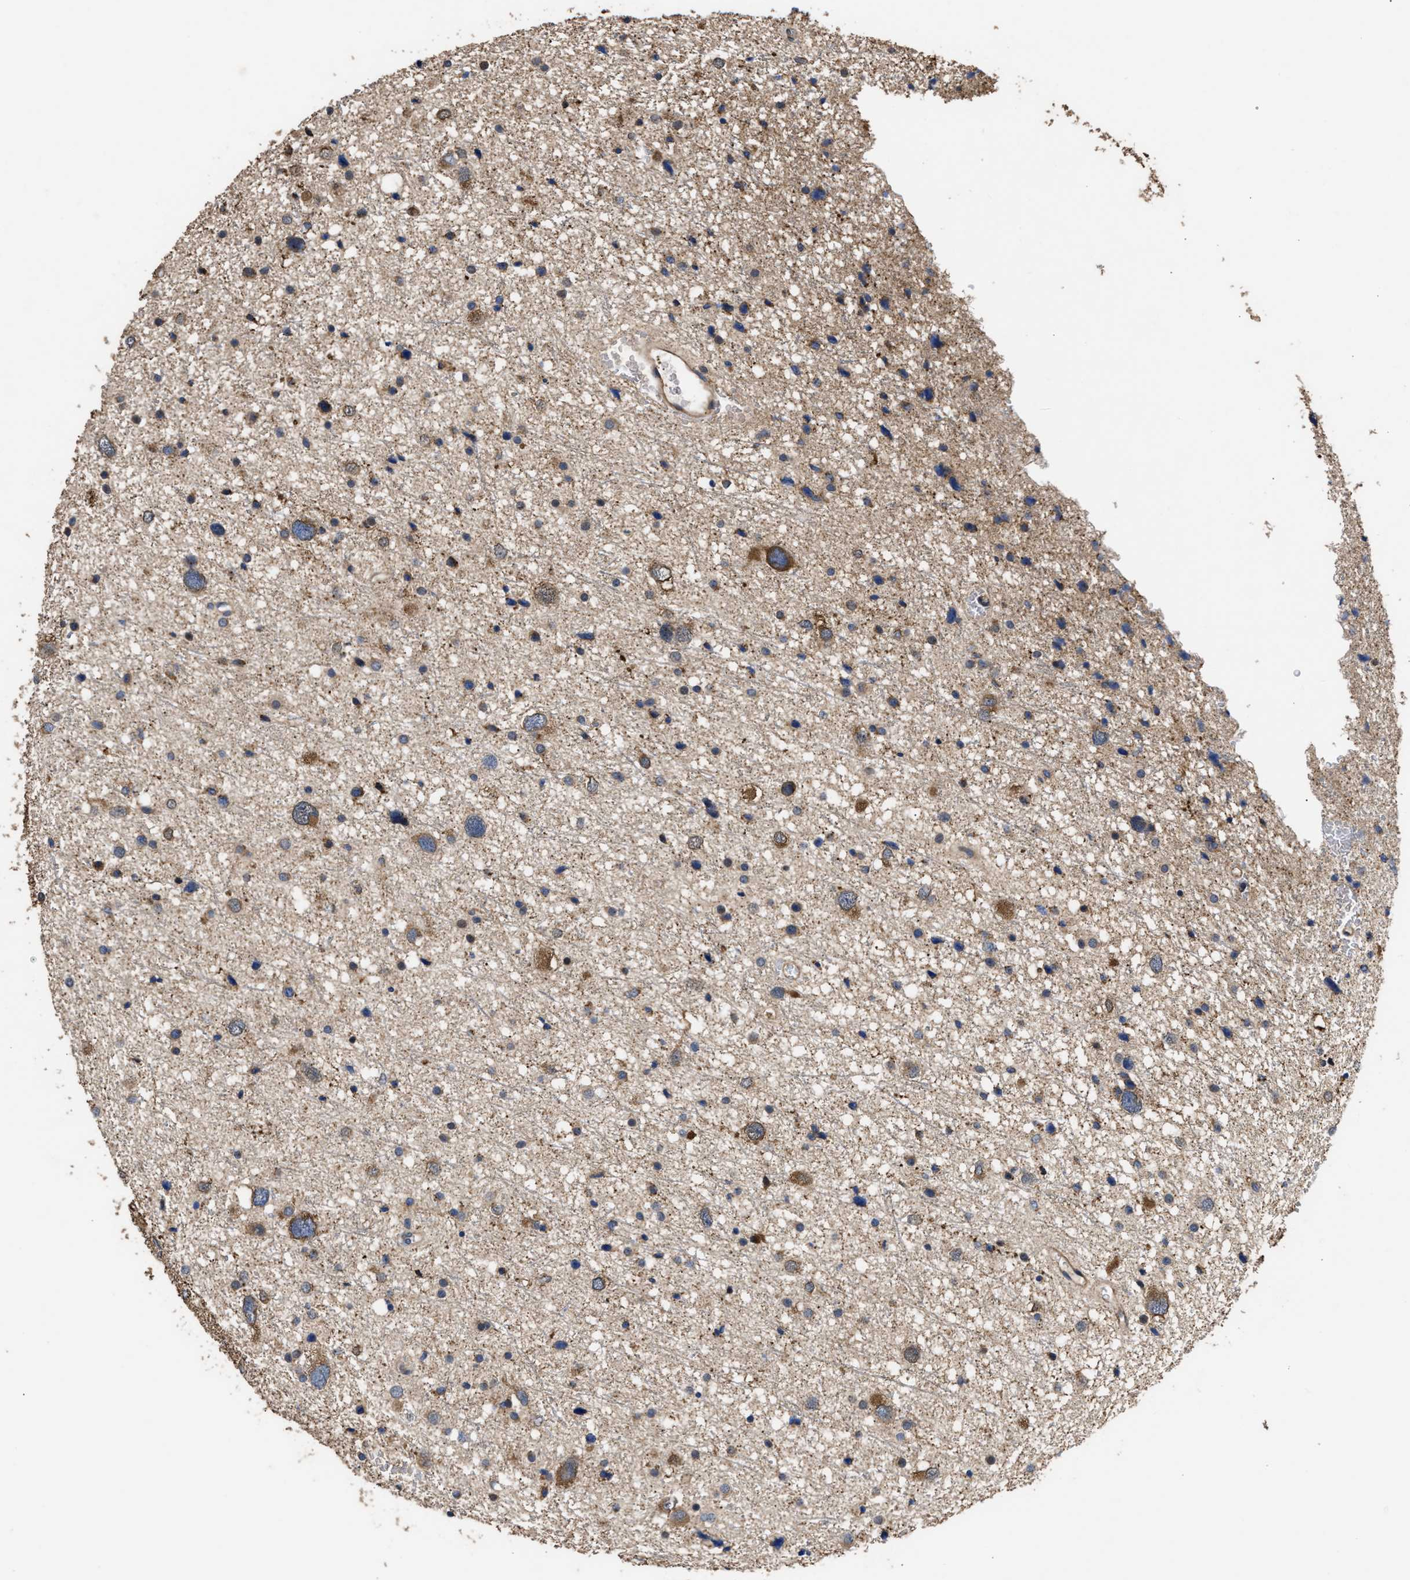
{"staining": {"intensity": "strong", "quantity": "<25%", "location": "cytoplasmic/membranous"}, "tissue": "glioma", "cell_type": "Tumor cells", "image_type": "cancer", "snomed": [{"axis": "morphology", "description": "Glioma, malignant, Low grade"}, {"axis": "topography", "description": "Brain"}], "caption": "Malignant glioma (low-grade) stained with immunohistochemistry (IHC) demonstrates strong cytoplasmic/membranous positivity in about <25% of tumor cells.", "gene": "GOSR1", "patient": {"sex": "female", "age": 37}}